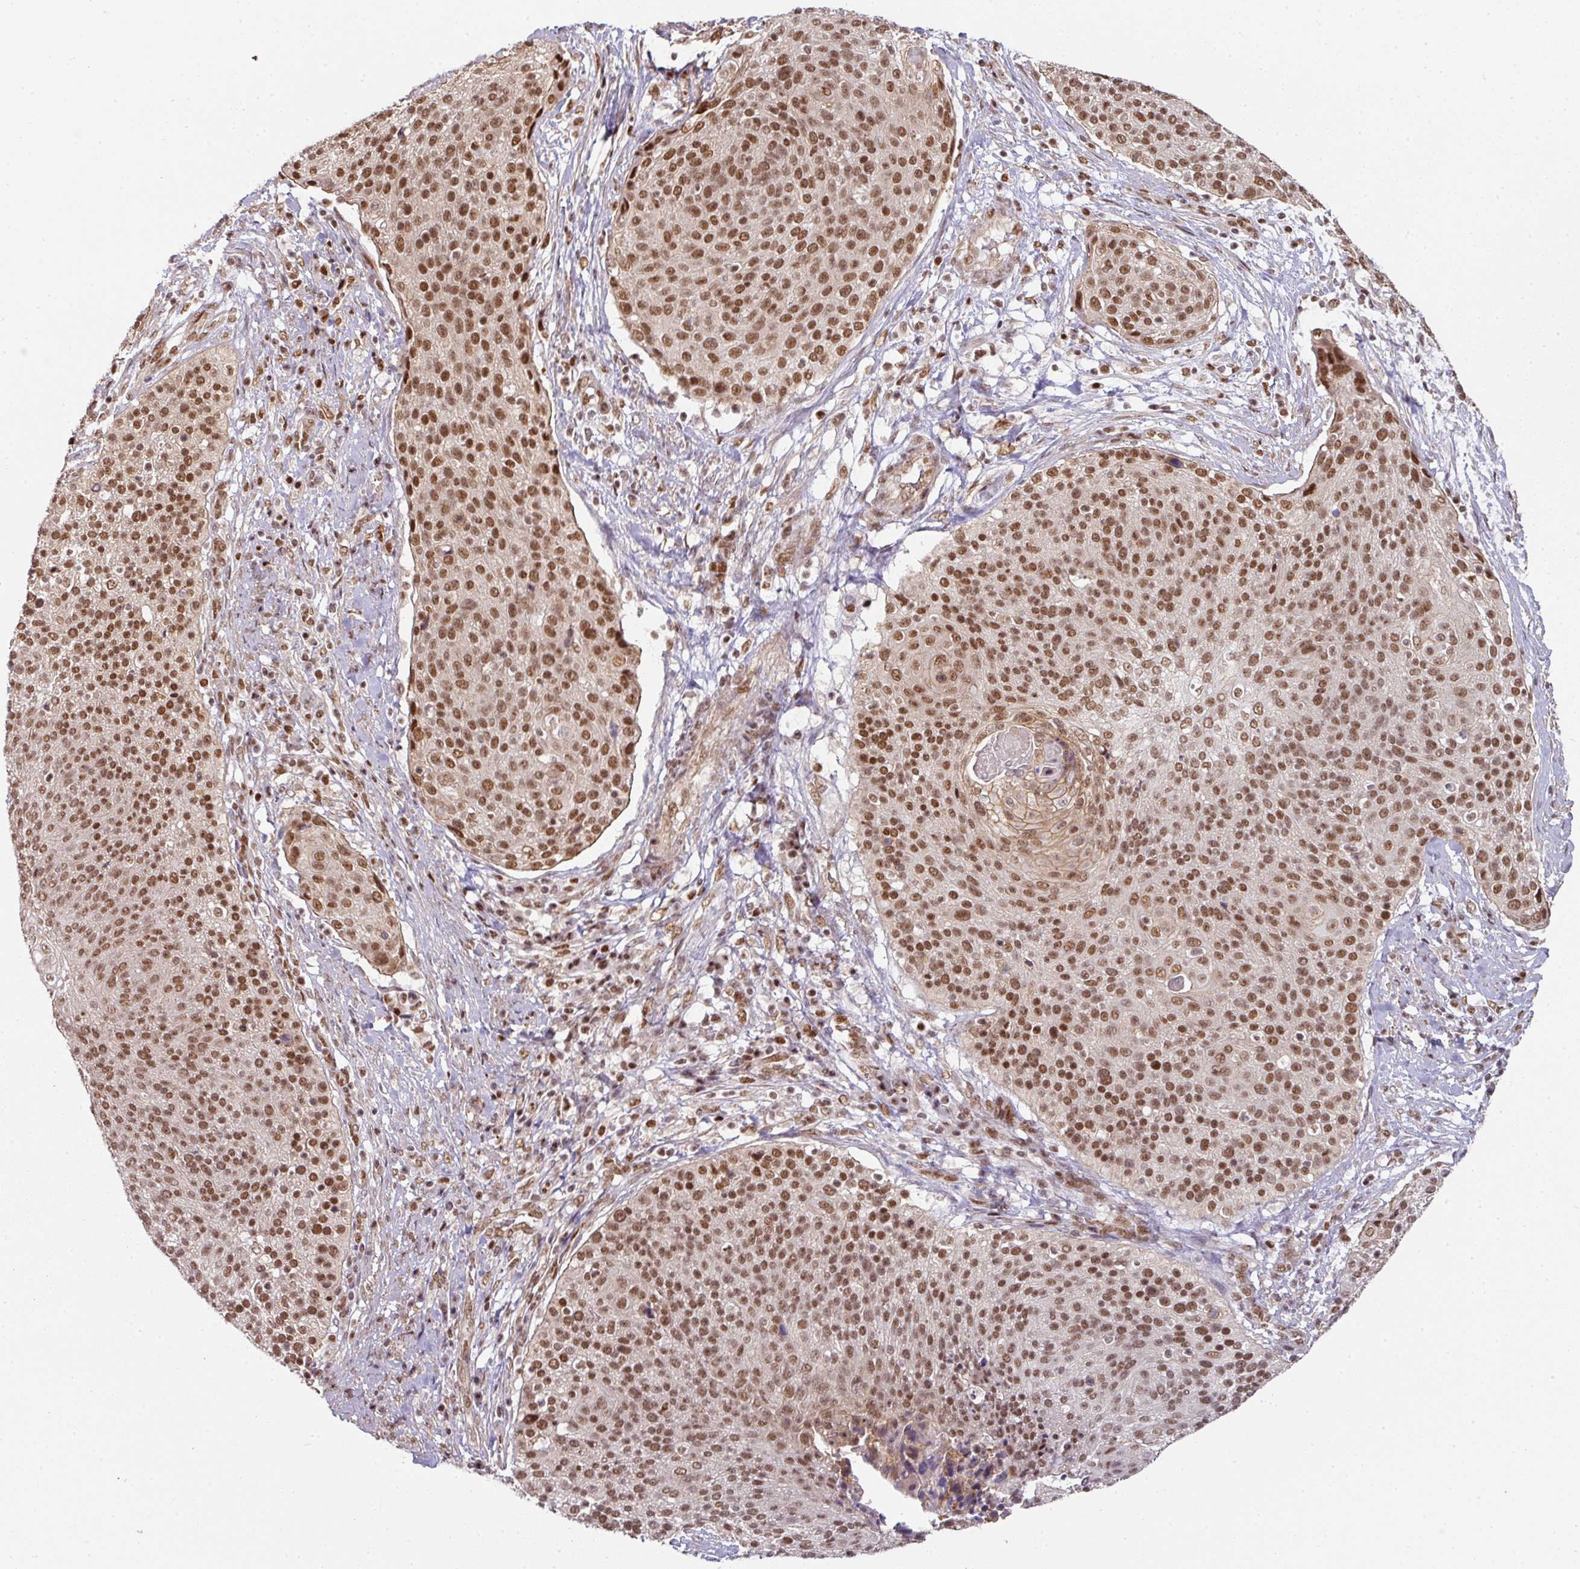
{"staining": {"intensity": "moderate", "quantity": ">75%", "location": "nuclear"}, "tissue": "cervical cancer", "cell_type": "Tumor cells", "image_type": "cancer", "snomed": [{"axis": "morphology", "description": "Squamous cell carcinoma, NOS"}, {"axis": "topography", "description": "Cervix"}], "caption": "This micrograph demonstrates cervical cancer stained with immunohistochemistry (IHC) to label a protein in brown. The nuclear of tumor cells show moderate positivity for the protein. Nuclei are counter-stained blue.", "gene": "NCOA5", "patient": {"sex": "female", "age": 31}}